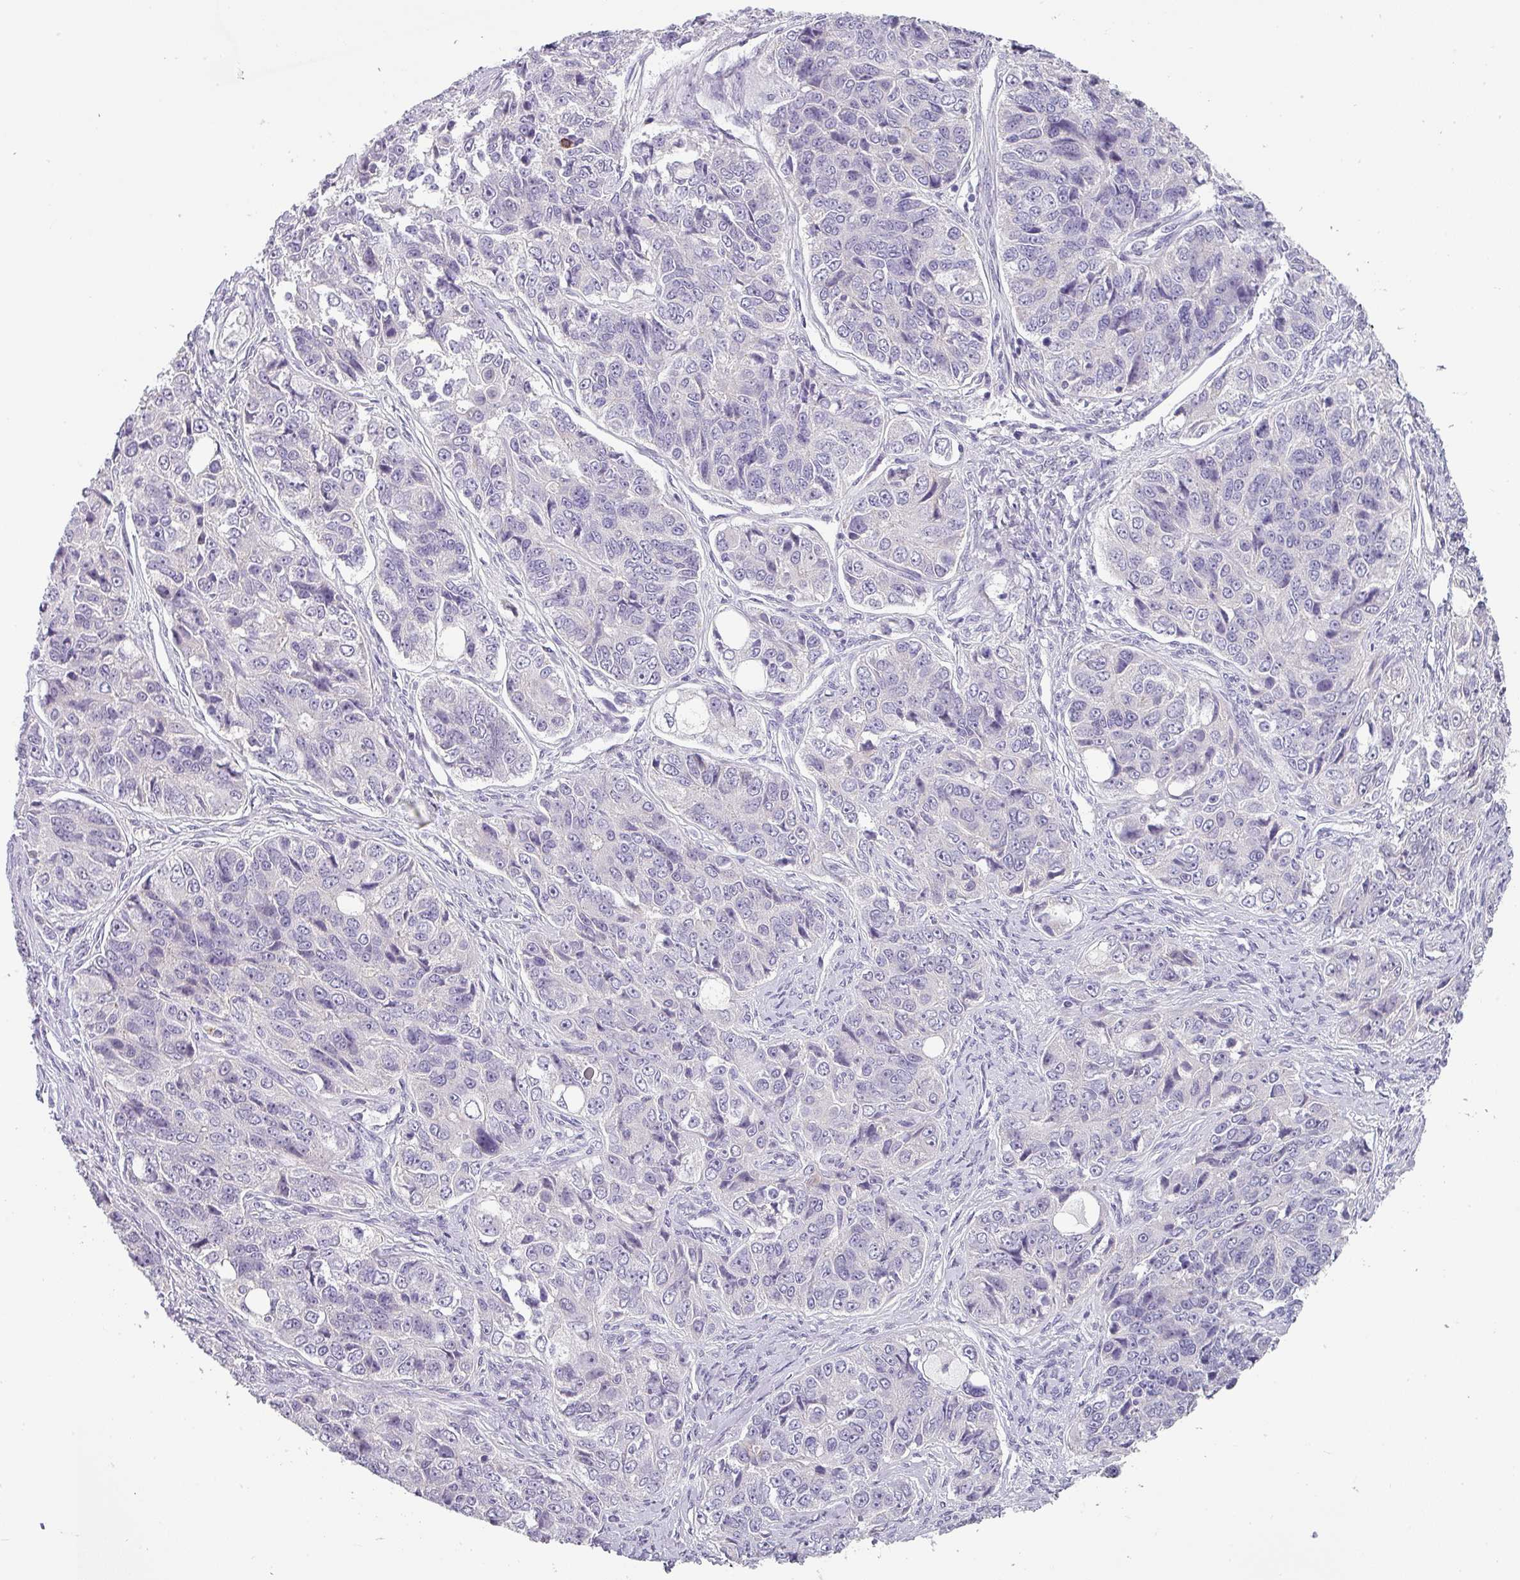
{"staining": {"intensity": "negative", "quantity": "none", "location": "none"}, "tissue": "ovarian cancer", "cell_type": "Tumor cells", "image_type": "cancer", "snomed": [{"axis": "morphology", "description": "Carcinoma, endometroid"}, {"axis": "topography", "description": "Ovary"}], "caption": "Human ovarian endometroid carcinoma stained for a protein using IHC displays no positivity in tumor cells.", "gene": "BTLA", "patient": {"sex": "female", "age": 51}}